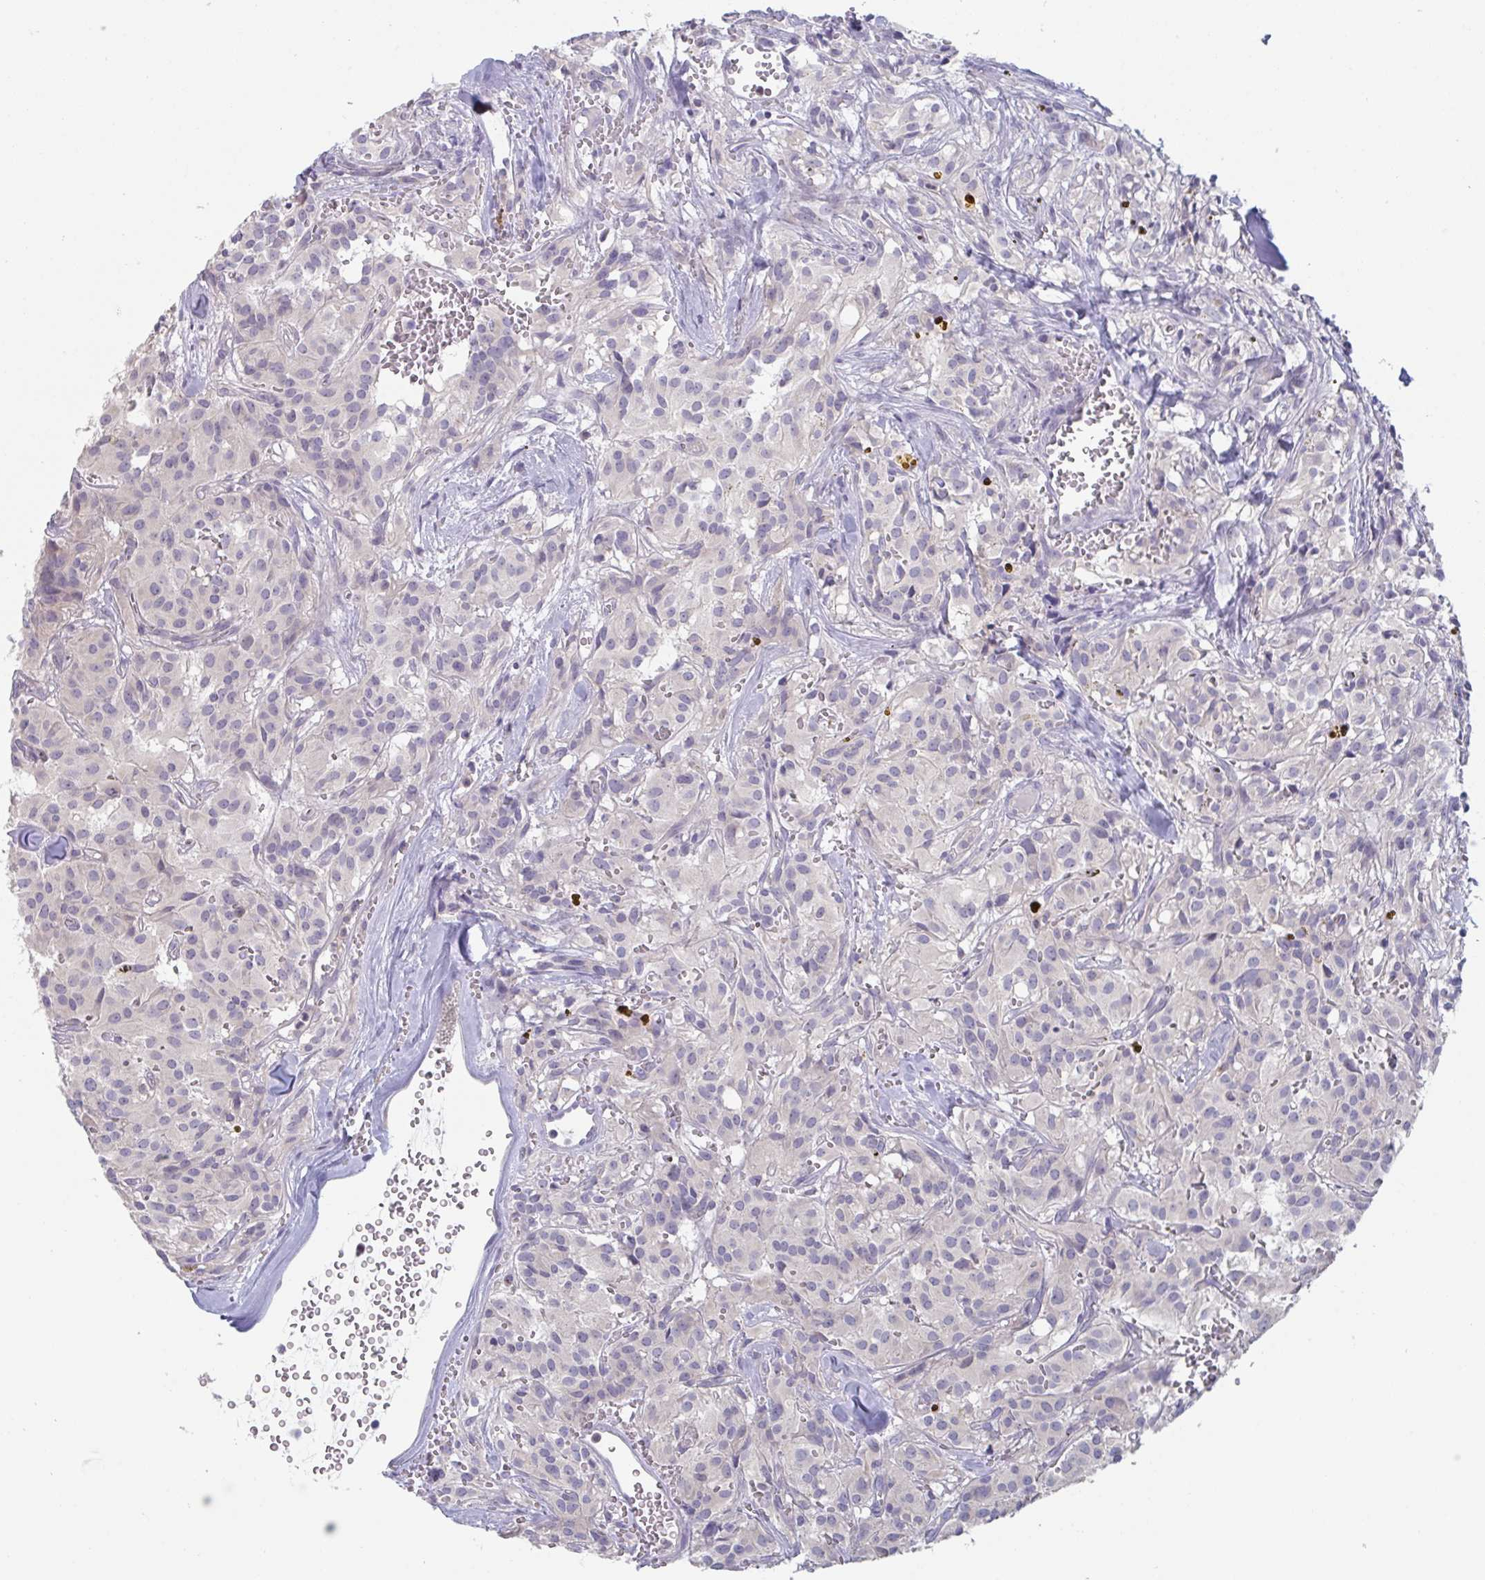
{"staining": {"intensity": "negative", "quantity": "none", "location": "none"}, "tissue": "glioma", "cell_type": "Tumor cells", "image_type": "cancer", "snomed": [{"axis": "morphology", "description": "Glioma, malignant, Low grade"}, {"axis": "topography", "description": "Brain"}], "caption": "The immunohistochemistry (IHC) photomicrograph has no significant positivity in tumor cells of malignant low-grade glioma tissue. The staining is performed using DAB (3,3'-diaminobenzidine) brown chromogen with nuclei counter-stained in using hematoxylin.", "gene": "PTPRD", "patient": {"sex": "male", "age": 42}}